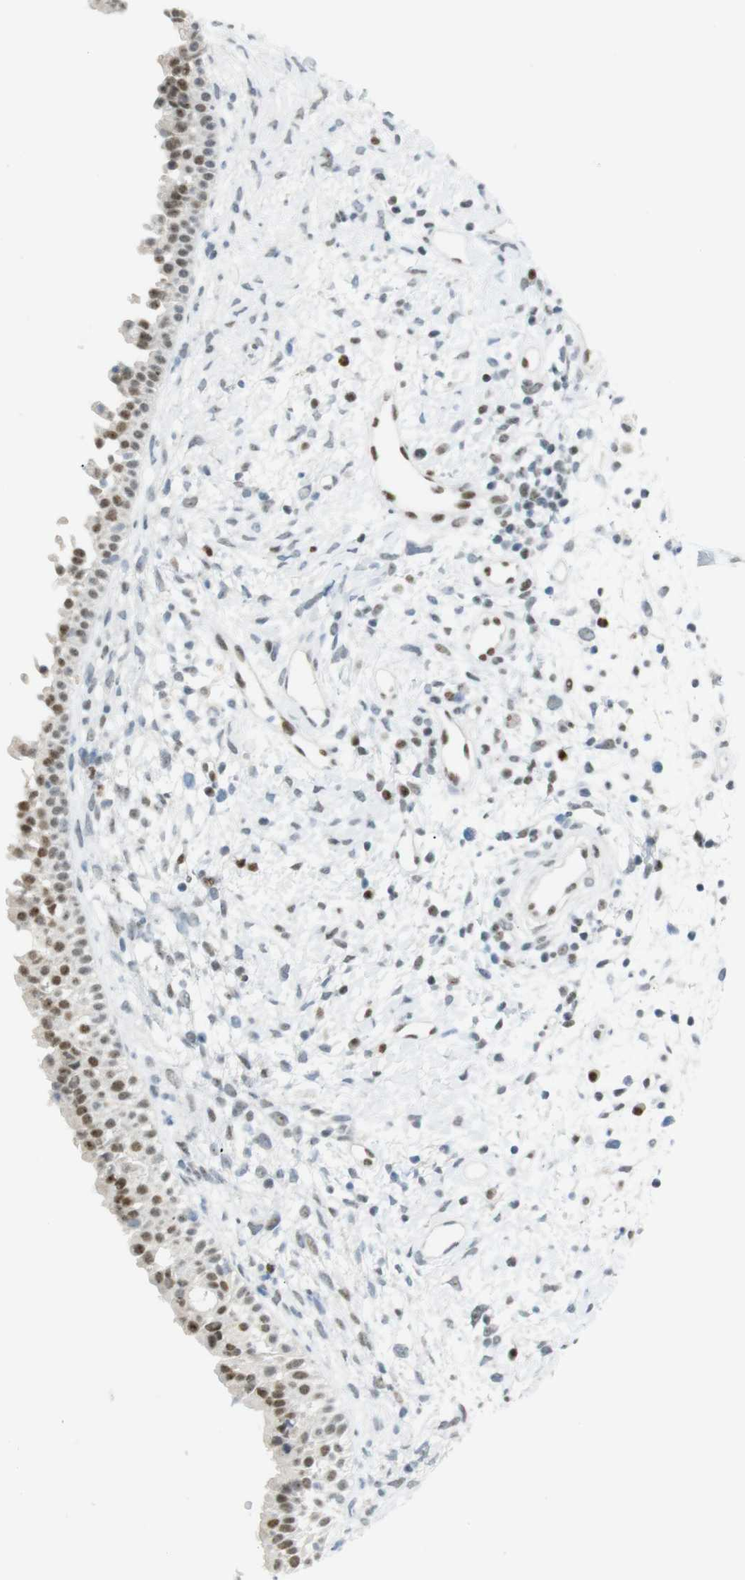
{"staining": {"intensity": "moderate", "quantity": "25%-75%", "location": "nuclear"}, "tissue": "nasopharynx", "cell_type": "Respiratory epithelial cells", "image_type": "normal", "snomed": [{"axis": "morphology", "description": "Normal tissue, NOS"}, {"axis": "topography", "description": "Nasopharynx"}], "caption": "Immunohistochemistry (DAB (3,3'-diaminobenzidine)) staining of normal nasopharynx demonstrates moderate nuclear protein positivity in approximately 25%-75% of respiratory epithelial cells.", "gene": "RIOX2", "patient": {"sex": "male", "age": 22}}